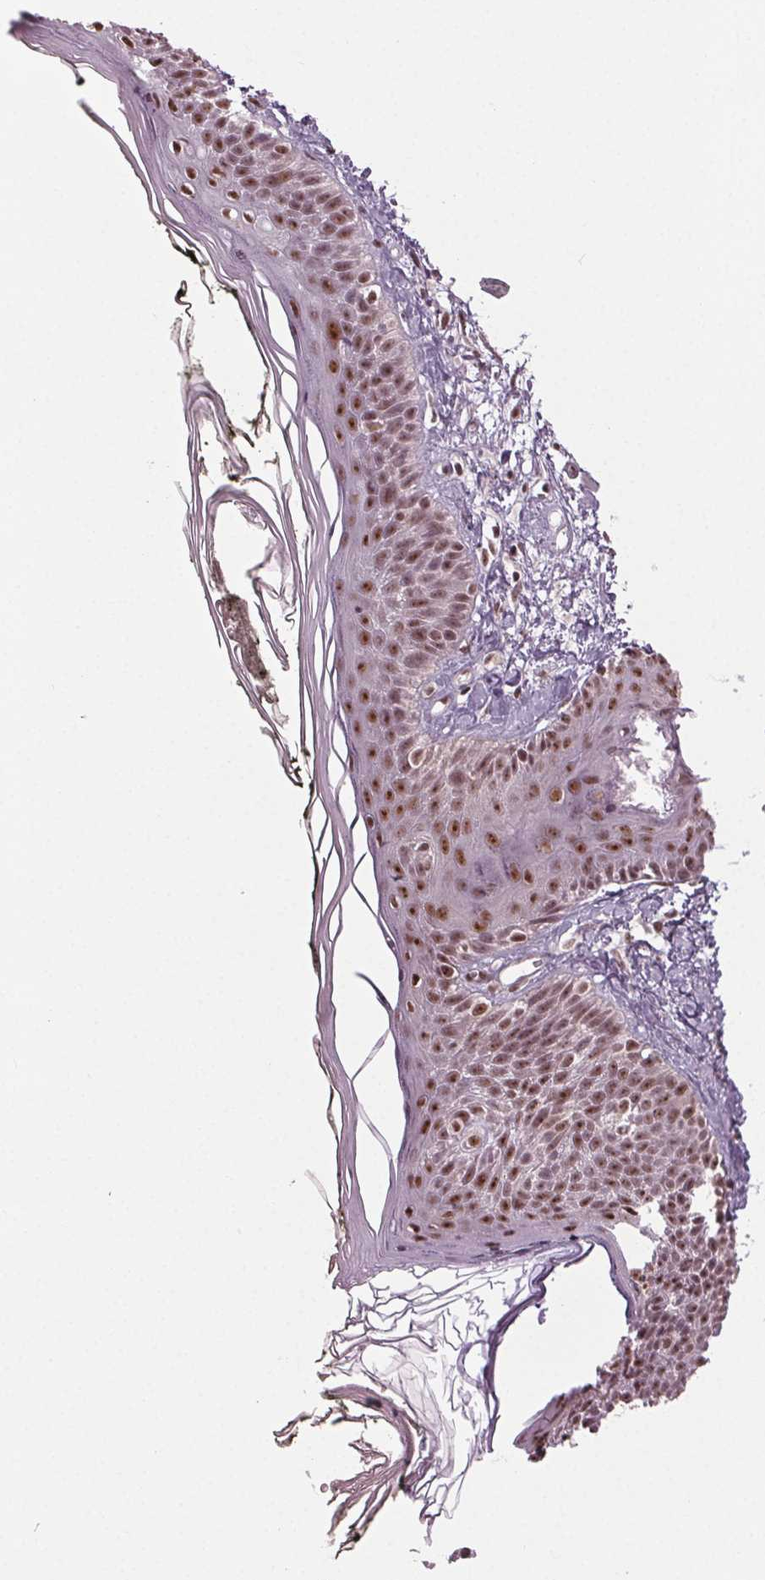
{"staining": {"intensity": "moderate", "quantity": "25%-75%", "location": "nuclear"}, "tissue": "skin", "cell_type": "Fibroblasts", "image_type": "normal", "snomed": [{"axis": "morphology", "description": "Normal tissue, NOS"}, {"axis": "topography", "description": "Skin"}], "caption": "Immunohistochemistry of unremarkable skin demonstrates medium levels of moderate nuclear expression in about 25%-75% of fibroblasts. (DAB = brown stain, brightfield microscopy at high magnification).", "gene": "DDX41", "patient": {"sex": "male", "age": 76}}